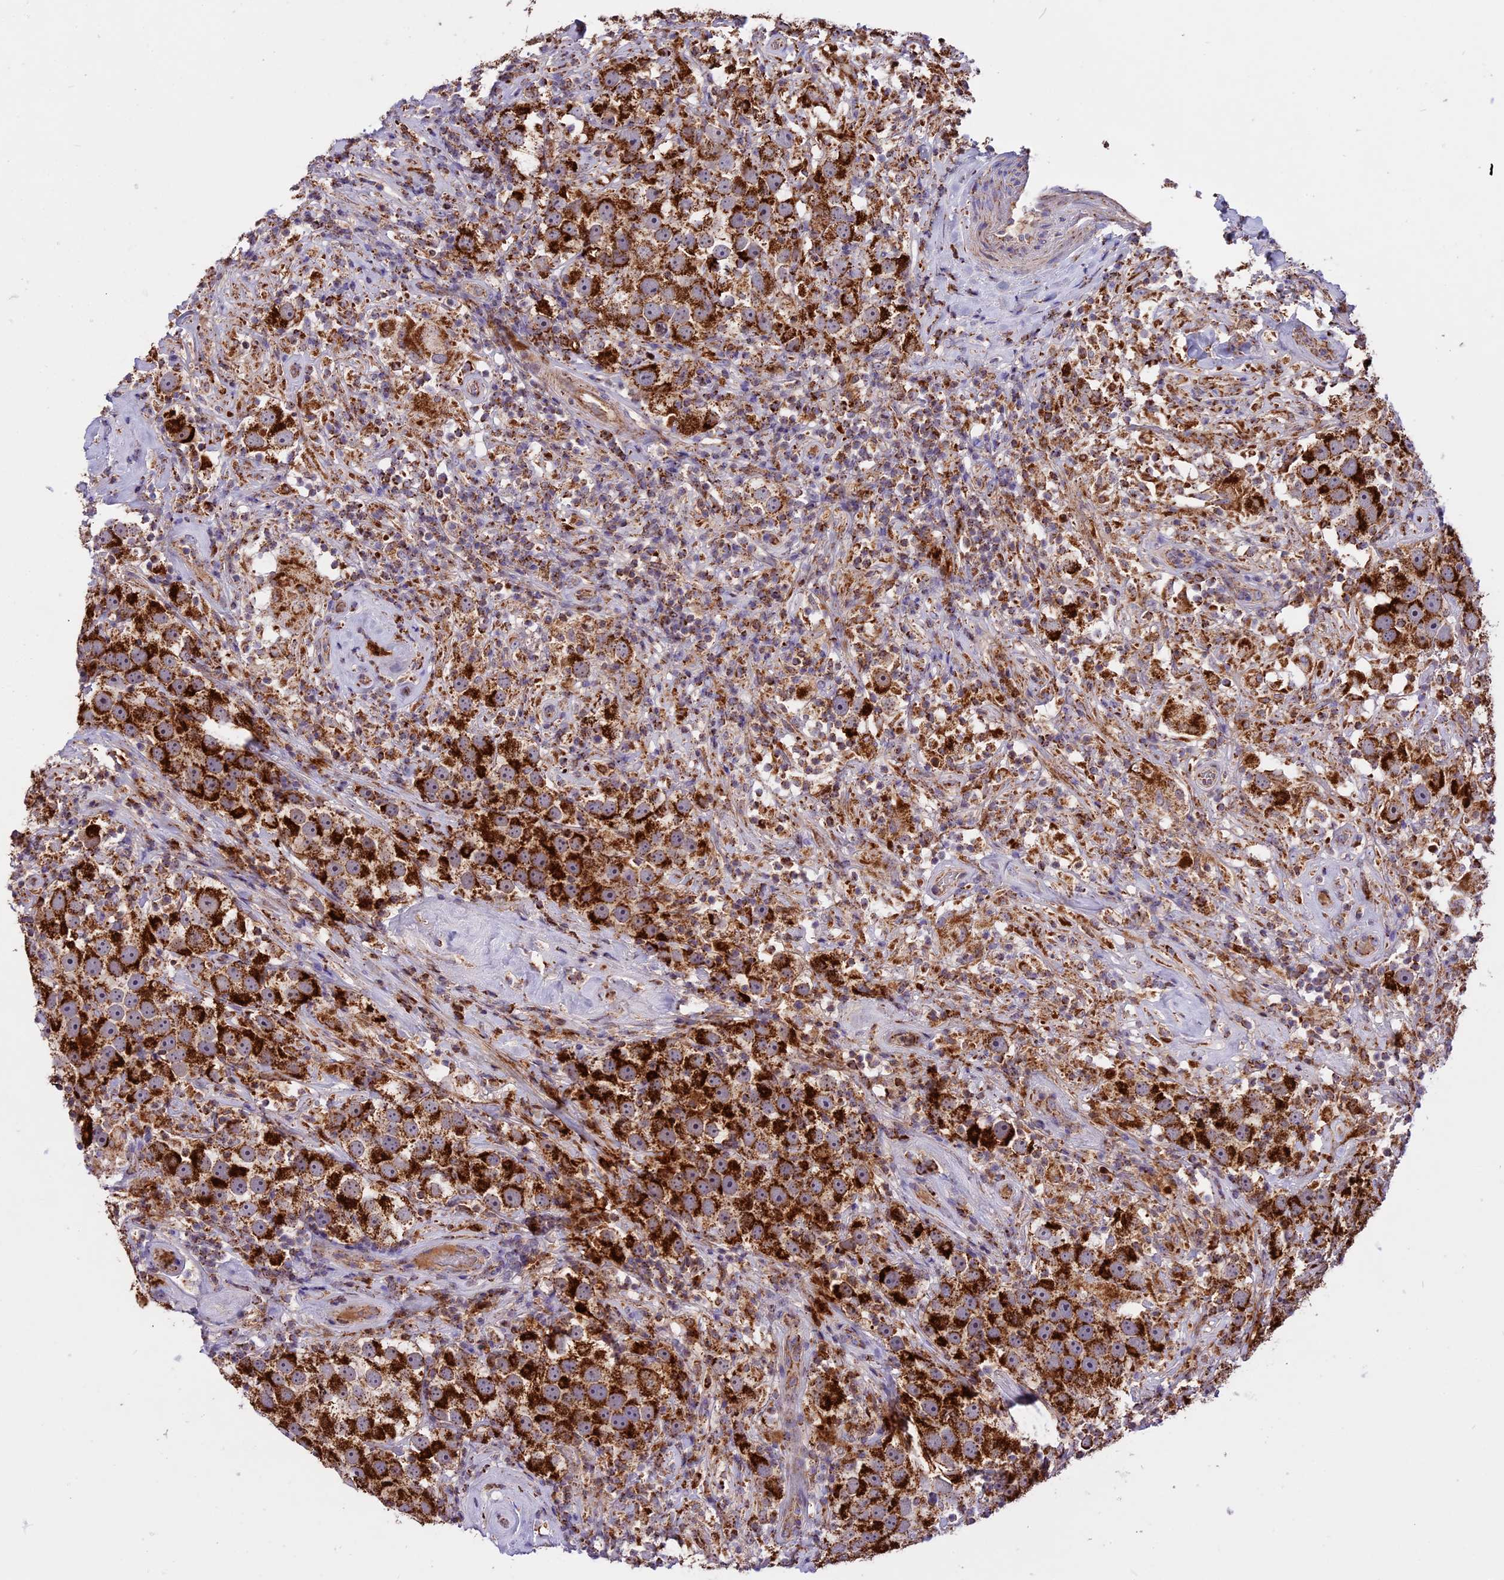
{"staining": {"intensity": "strong", "quantity": ">75%", "location": "cytoplasmic/membranous"}, "tissue": "testis cancer", "cell_type": "Tumor cells", "image_type": "cancer", "snomed": [{"axis": "morphology", "description": "Seminoma, NOS"}, {"axis": "topography", "description": "Testis"}], "caption": "Protein staining of testis seminoma tissue exhibits strong cytoplasmic/membranous expression in approximately >75% of tumor cells. (Brightfield microscopy of DAB IHC at high magnification).", "gene": "COX17", "patient": {"sex": "male", "age": 49}}